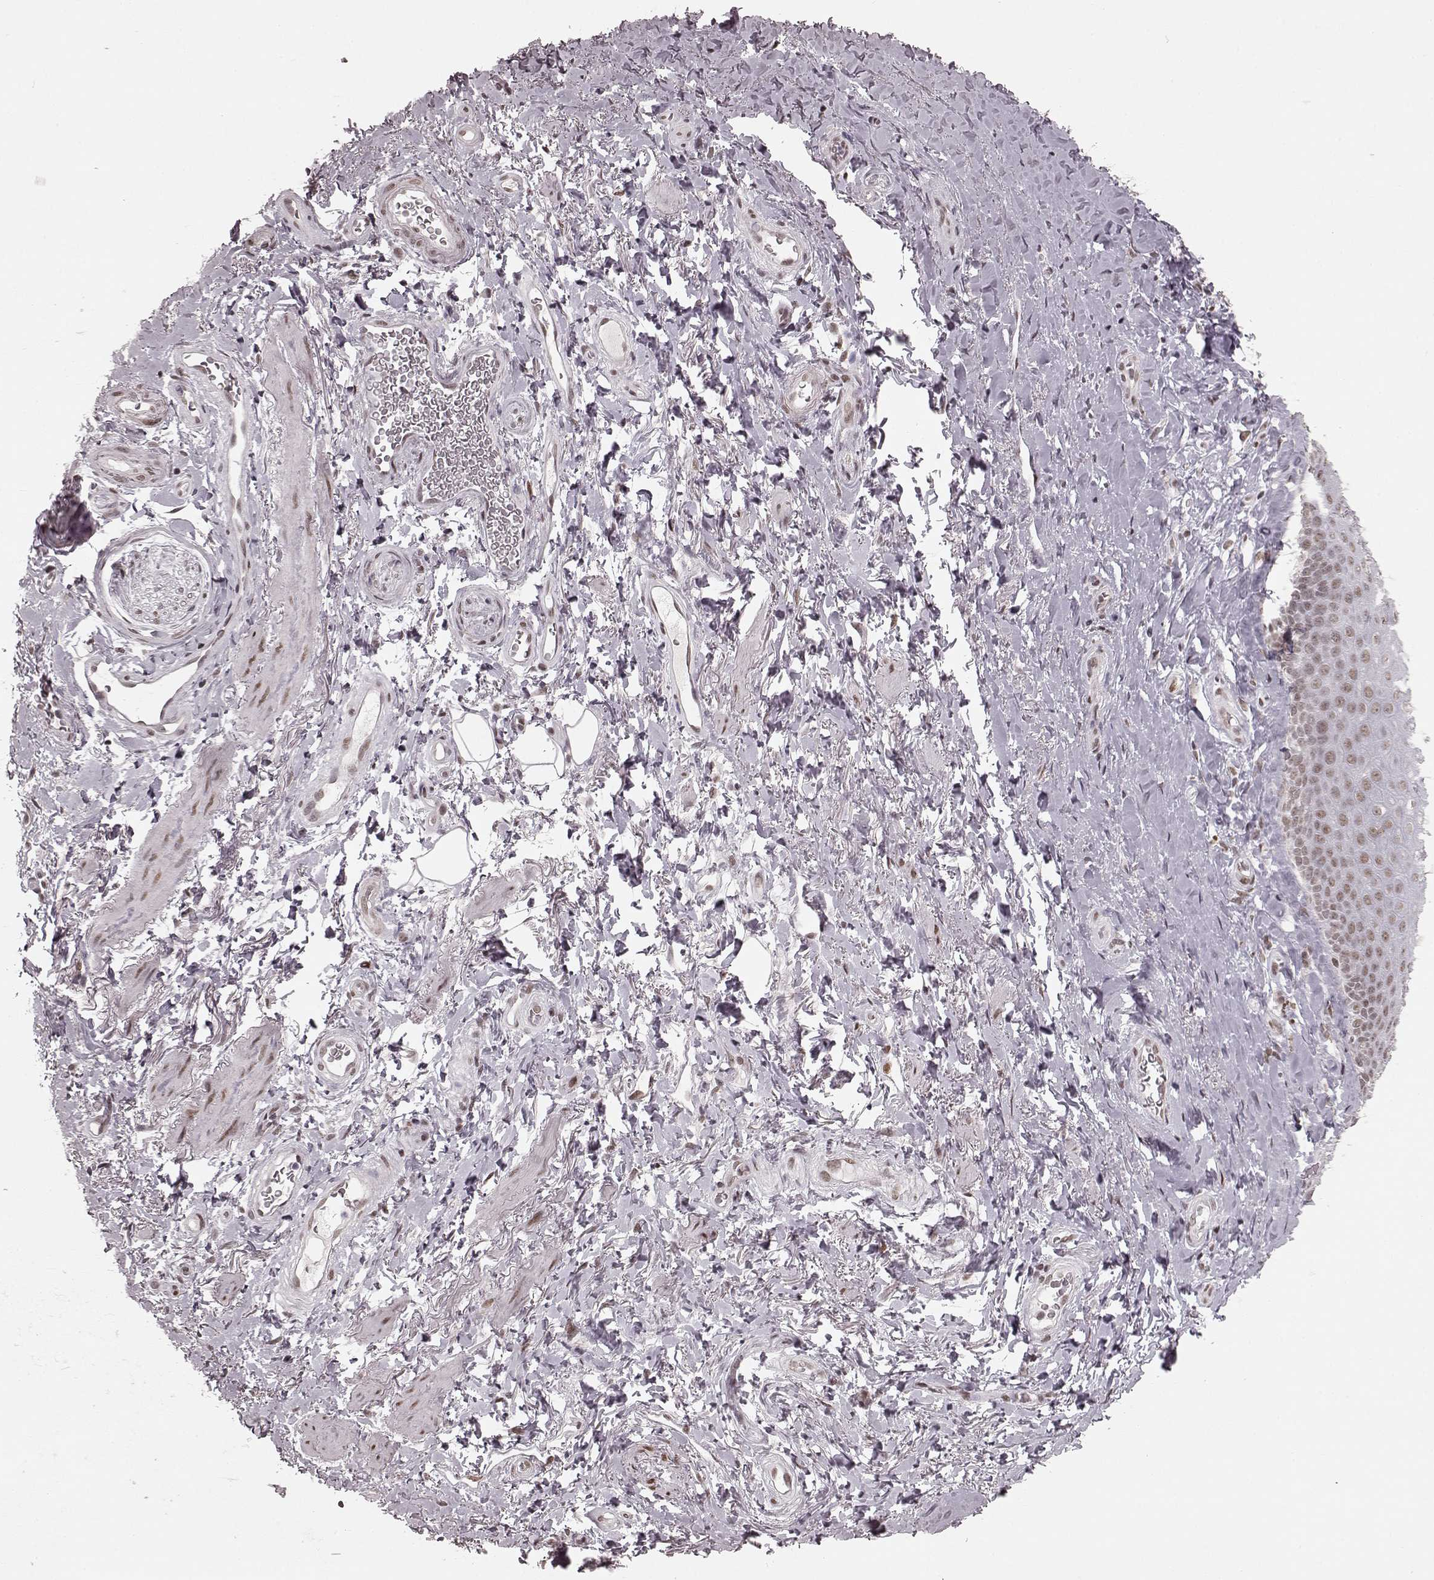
{"staining": {"intensity": "negative", "quantity": "none", "location": "none"}, "tissue": "adipose tissue", "cell_type": "Adipocytes", "image_type": "normal", "snomed": [{"axis": "morphology", "description": "Normal tissue, NOS"}, {"axis": "topography", "description": "Anal"}, {"axis": "topography", "description": "Peripheral nerve tissue"}], "caption": "Immunohistochemistry (IHC) image of benign adipose tissue stained for a protein (brown), which exhibits no staining in adipocytes.", "gene": "NR2C1", "patient": {"sex": "male", "age": 53}}